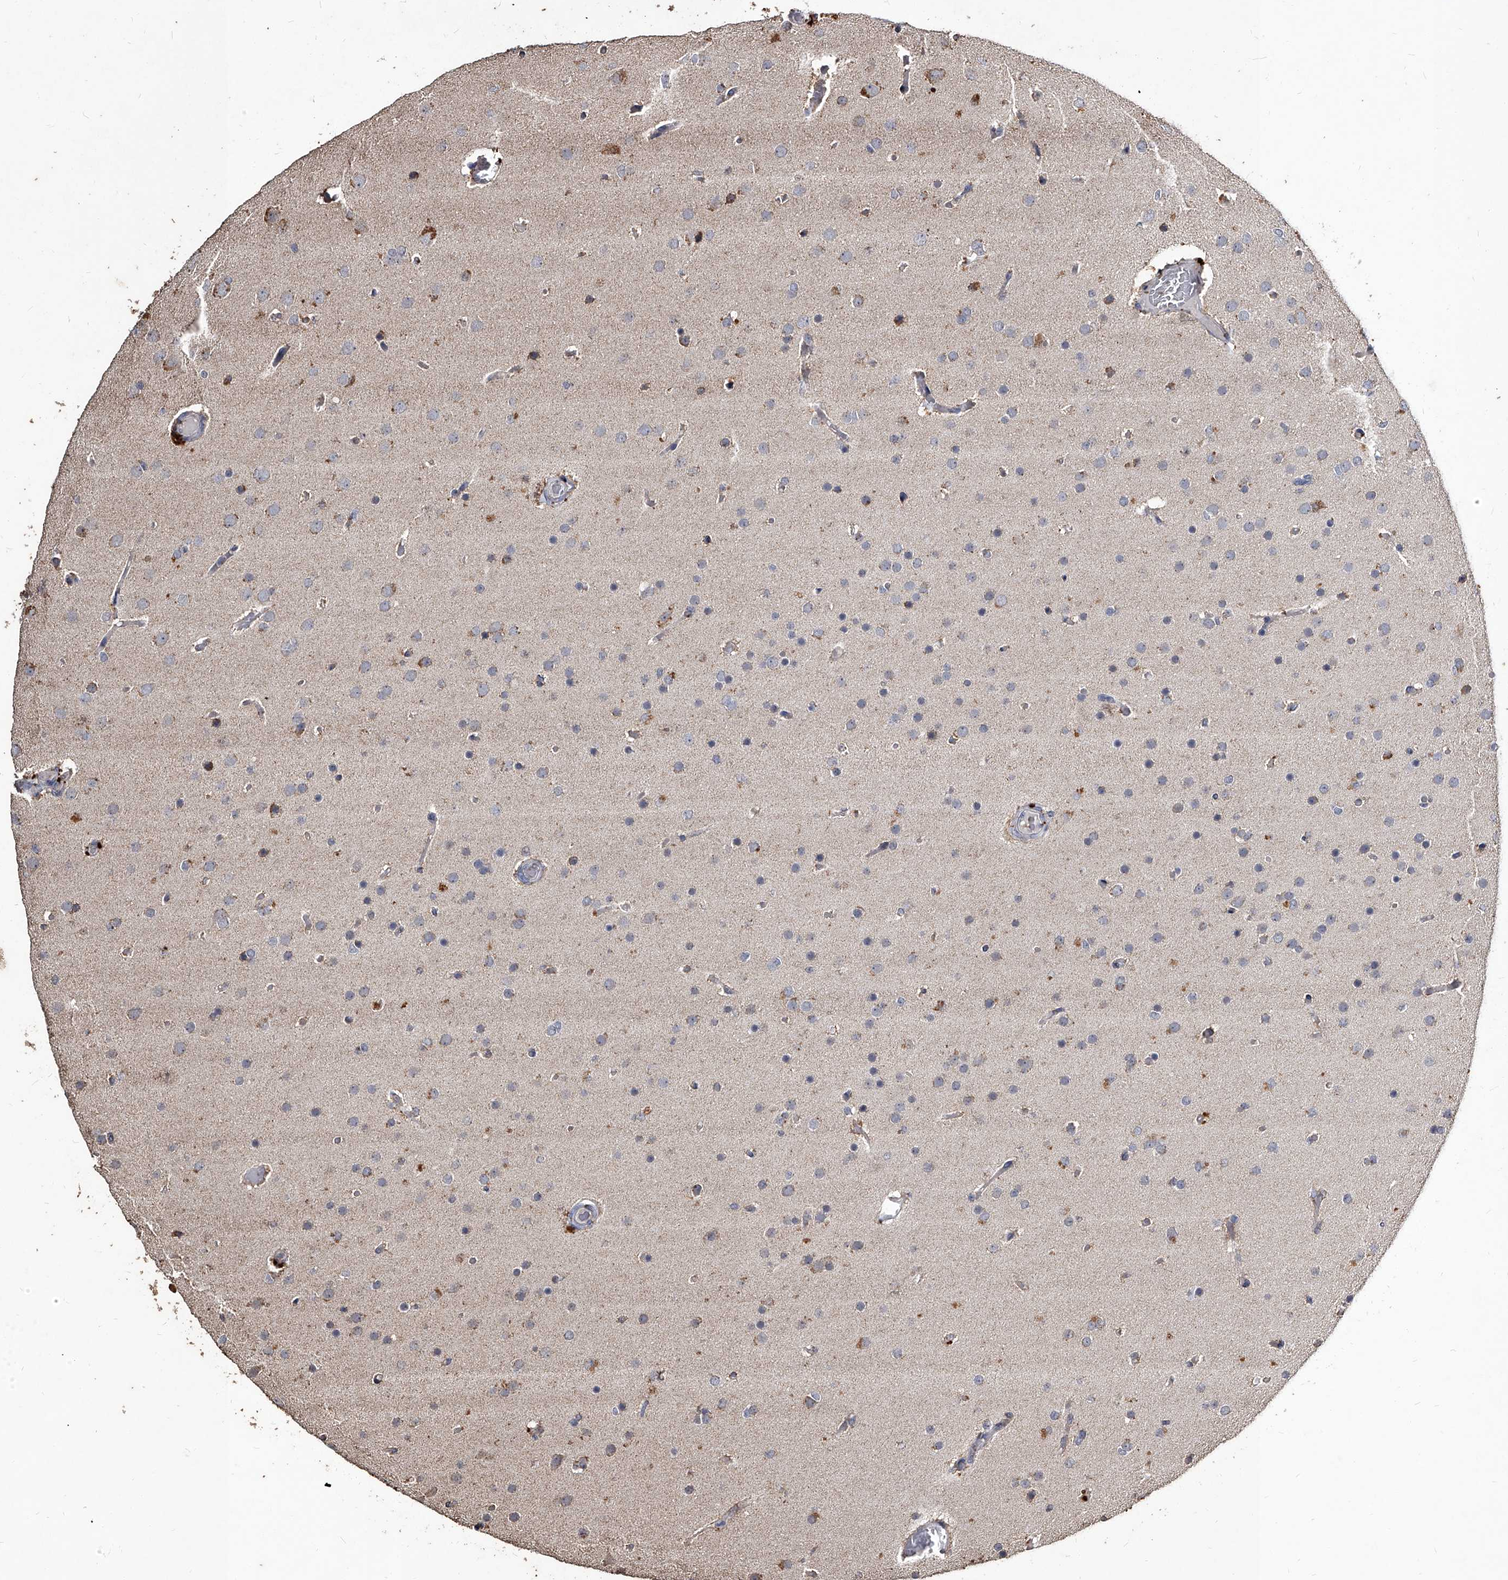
{"staining": {"intensity": "negative", "quantity": "none", "location": "none"}, "tissue": "glioma", "cell_type": "Tumor cells", "image_type": "cancer", "snomed": [{"axis": "morphology", "description": "Glioma, malignant, High grade"}, {"axis": "topography", "description": "Cerebral cortex"}], "caption": "High power microscopy micrograph of an immunohistochemistry image of malignant glioma (high-grade), revealing no significant staining in tumor cells.", "gene": "GPR183", "patient": {"sex": "female", "age": 36}}